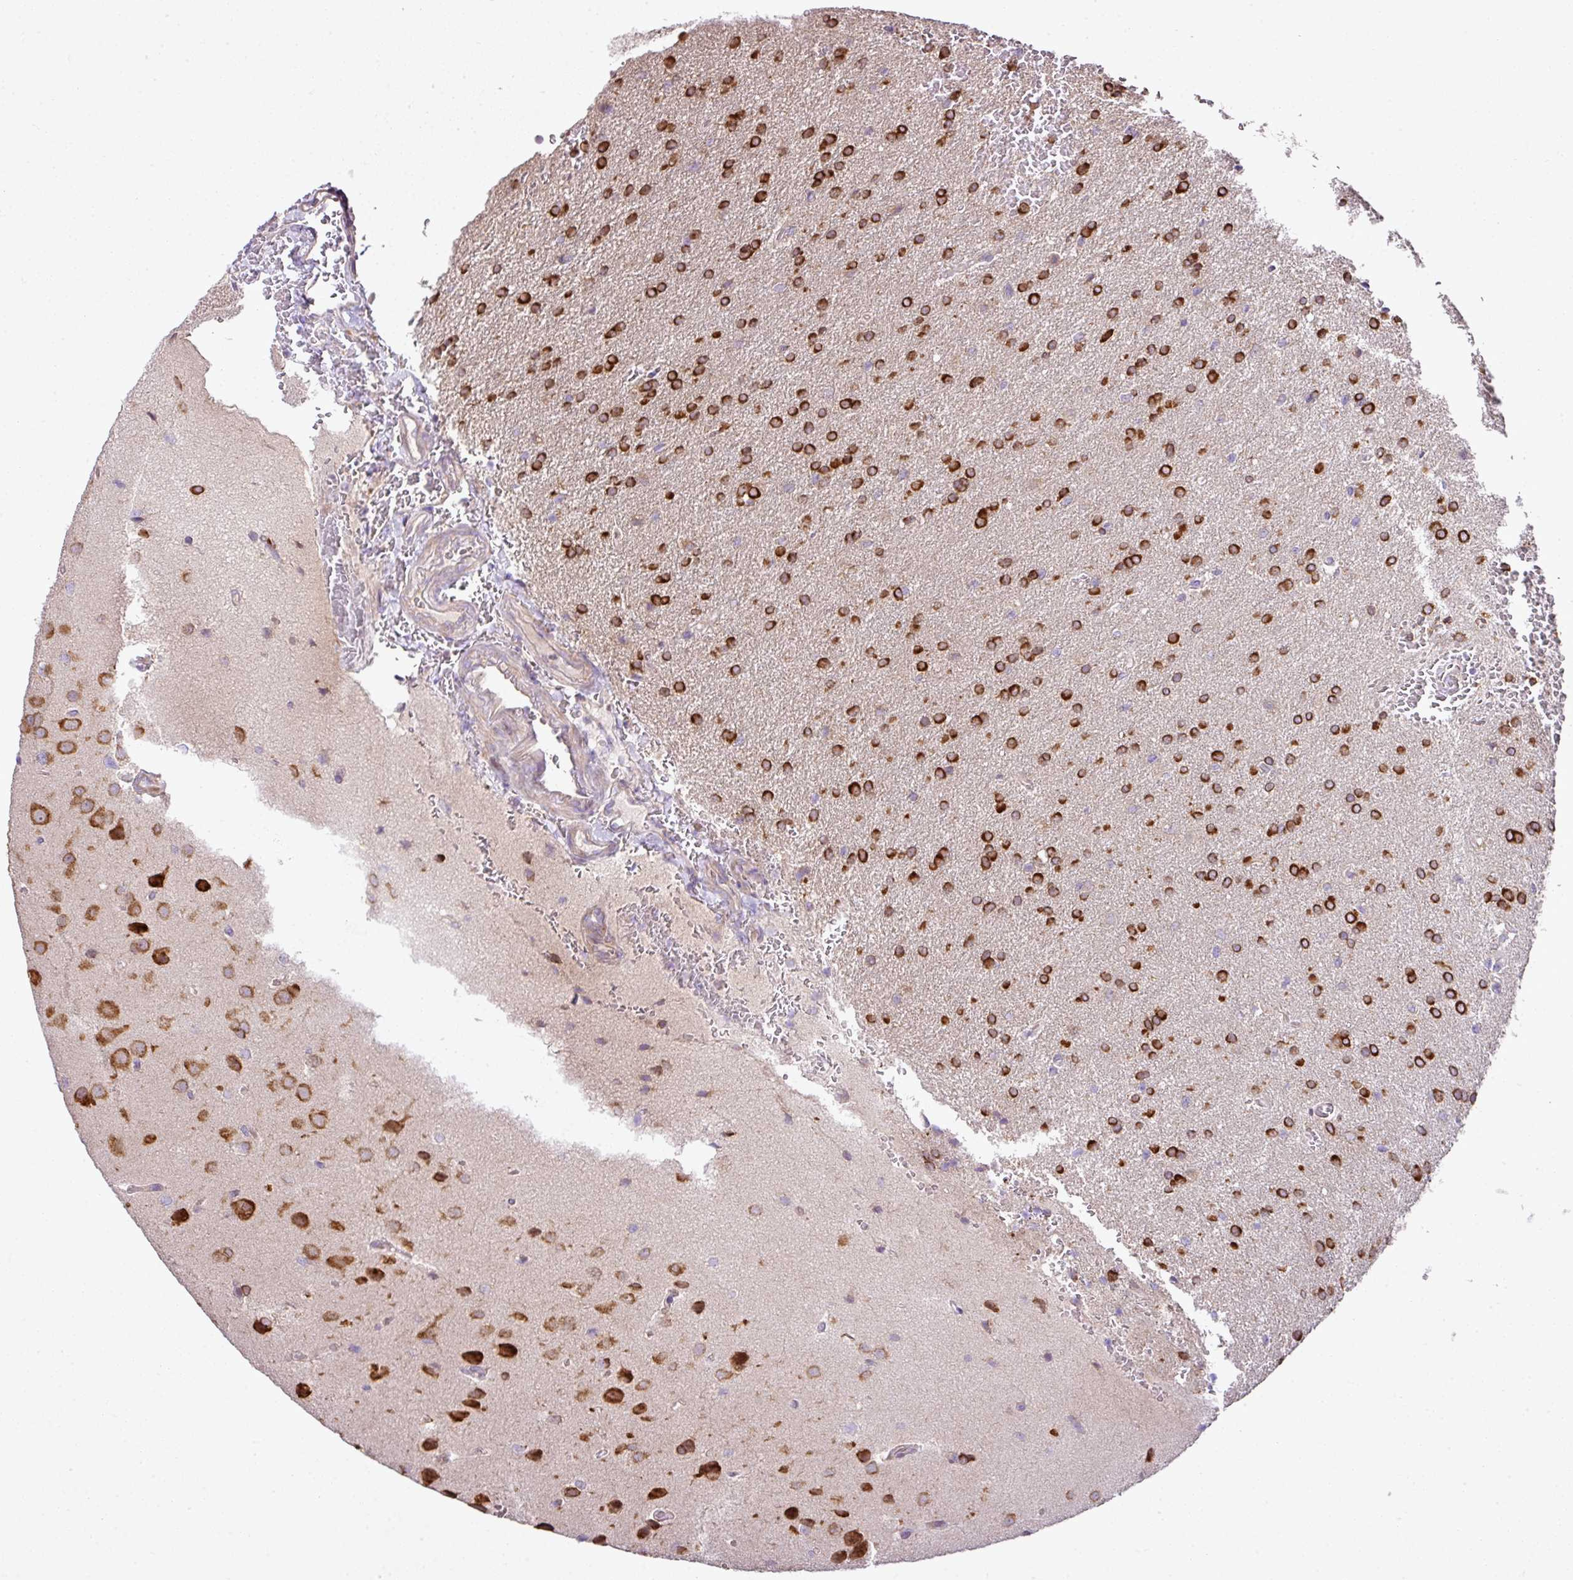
{"staining": {"intensity": "strong", "quantity": ">75%", "location": "cytoplasmic/membranous"}, "tissue": "glioma", "cell_type": "Tumor cells", "image_type": "cancer", "snomed": [{"axis": "morphology", "description": "Glioma, malignant, Low grade"}, {"axis": "topography", "description": "Brain"}], "caption": "Immunohistochemical staining of human glioma displays high levels of strong cytoplasmic/membranous protein expression in about >75% of tumor cells. (brown staining indicates protein expression, while blue staining denotes nuclei).", "gene": "COX18", "patient": {"sex": "female", "age": 33}}